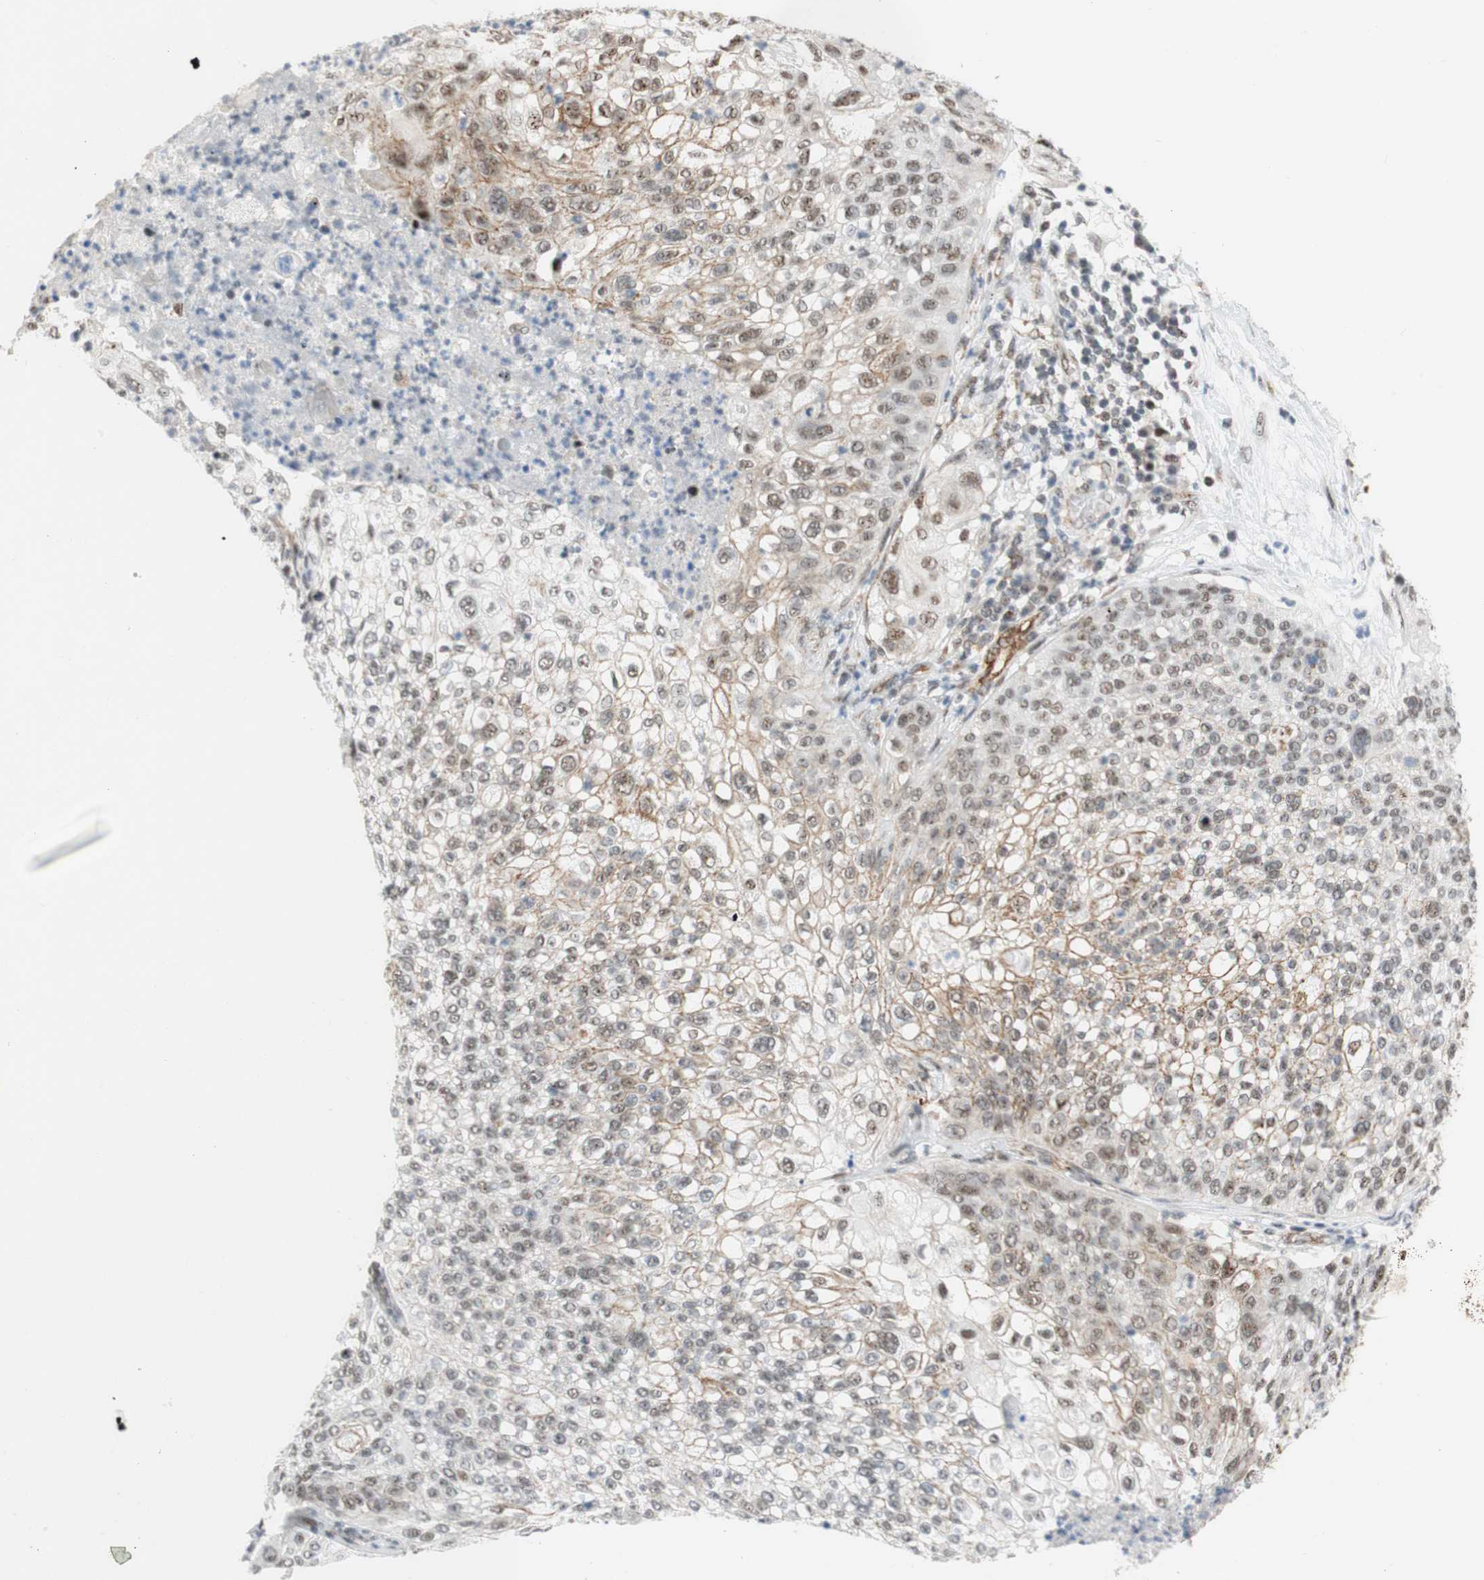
{"staining": {"intensity": "weak", "quantity": ">75%", "location": "nuclear"}, "tissue": "lung cancer", "cell_type": "Tumor cells", "image_type": "cancer", "snomed": [{"axis": "morphology", "description": "Inflammation, NOS"}, {"axis": "morphology", "description": "Squamous cell carcinoma, NOS"}, {"axis": "topography", "description": "Lymph node"}, {"axis": "topography", "description": "Soft tissue"}, {"axis": "topography", "description": "Lung"}], "caption": "A low amount of weak nuclear expression is appreciated in about >75% of tumor cells in lung squamous cell carcinoma tissue.", "gene": "SAP18", "patient": {"sex": "male", "age": 66}}